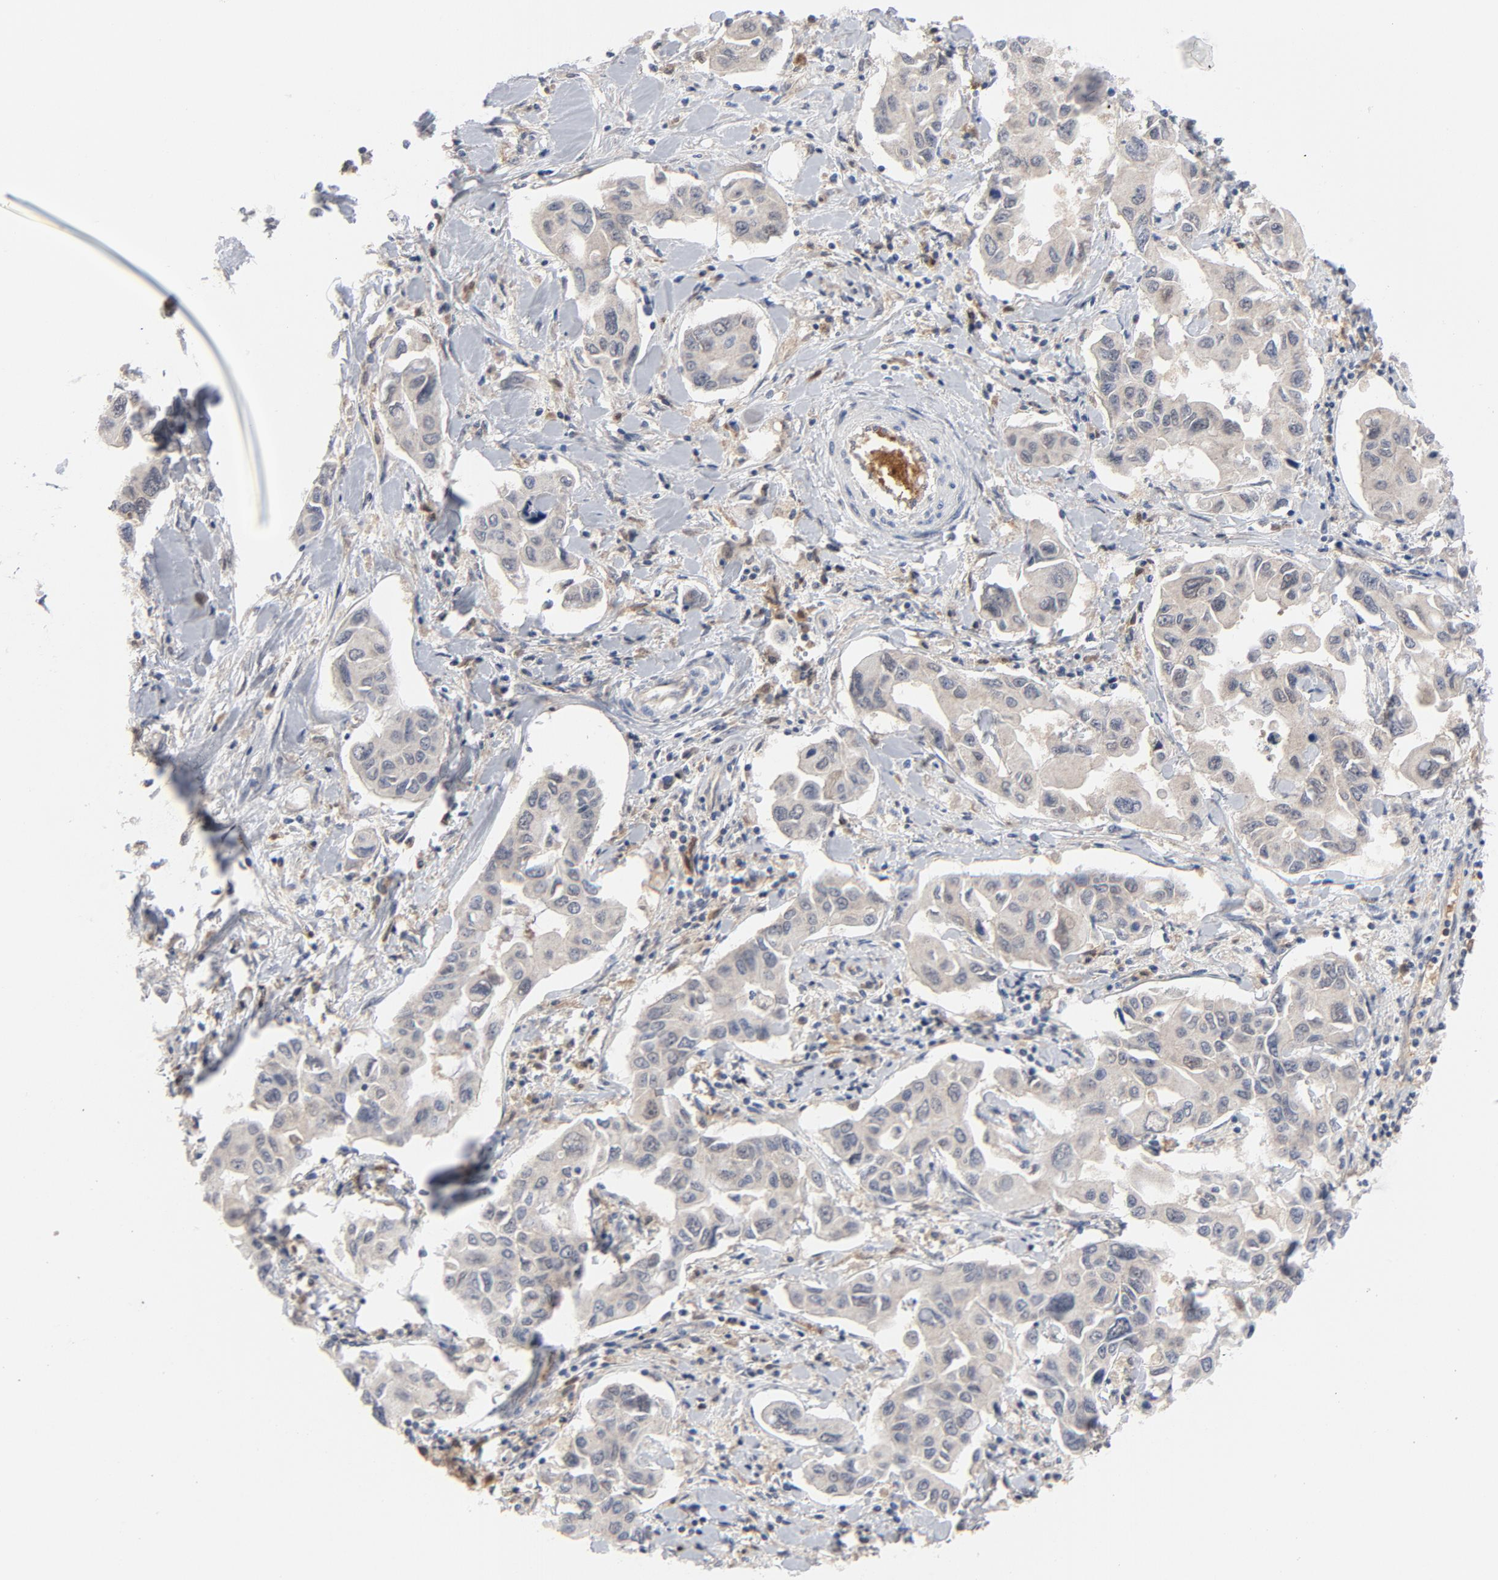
{"staining": {"intensity": "weak", "quantity": ">75%", "location": "cytoplasmic/membranous"}, "tissue": "lung cancer", "cell_type": "Tumor cells", "image_type": "cancer", "snomed": [{"axis": "morphology", "description": "Adenocarcinoma, NOS"}, {"axis": "topography", "description": "Lymph node"}, {"axis": "topography", "description": "Lung"}], "caption": "Protein analysis of lung cancer tissue reveals weak cytoplasmic/membranous positivity in about >75% of tumor cells. (Stains: DAB in brown, nuclei in blue, Microscopy: brightfield microscopy at high magnification).", "gene": "PRDX1", "patient": {"sex": "male", "age": 64}}